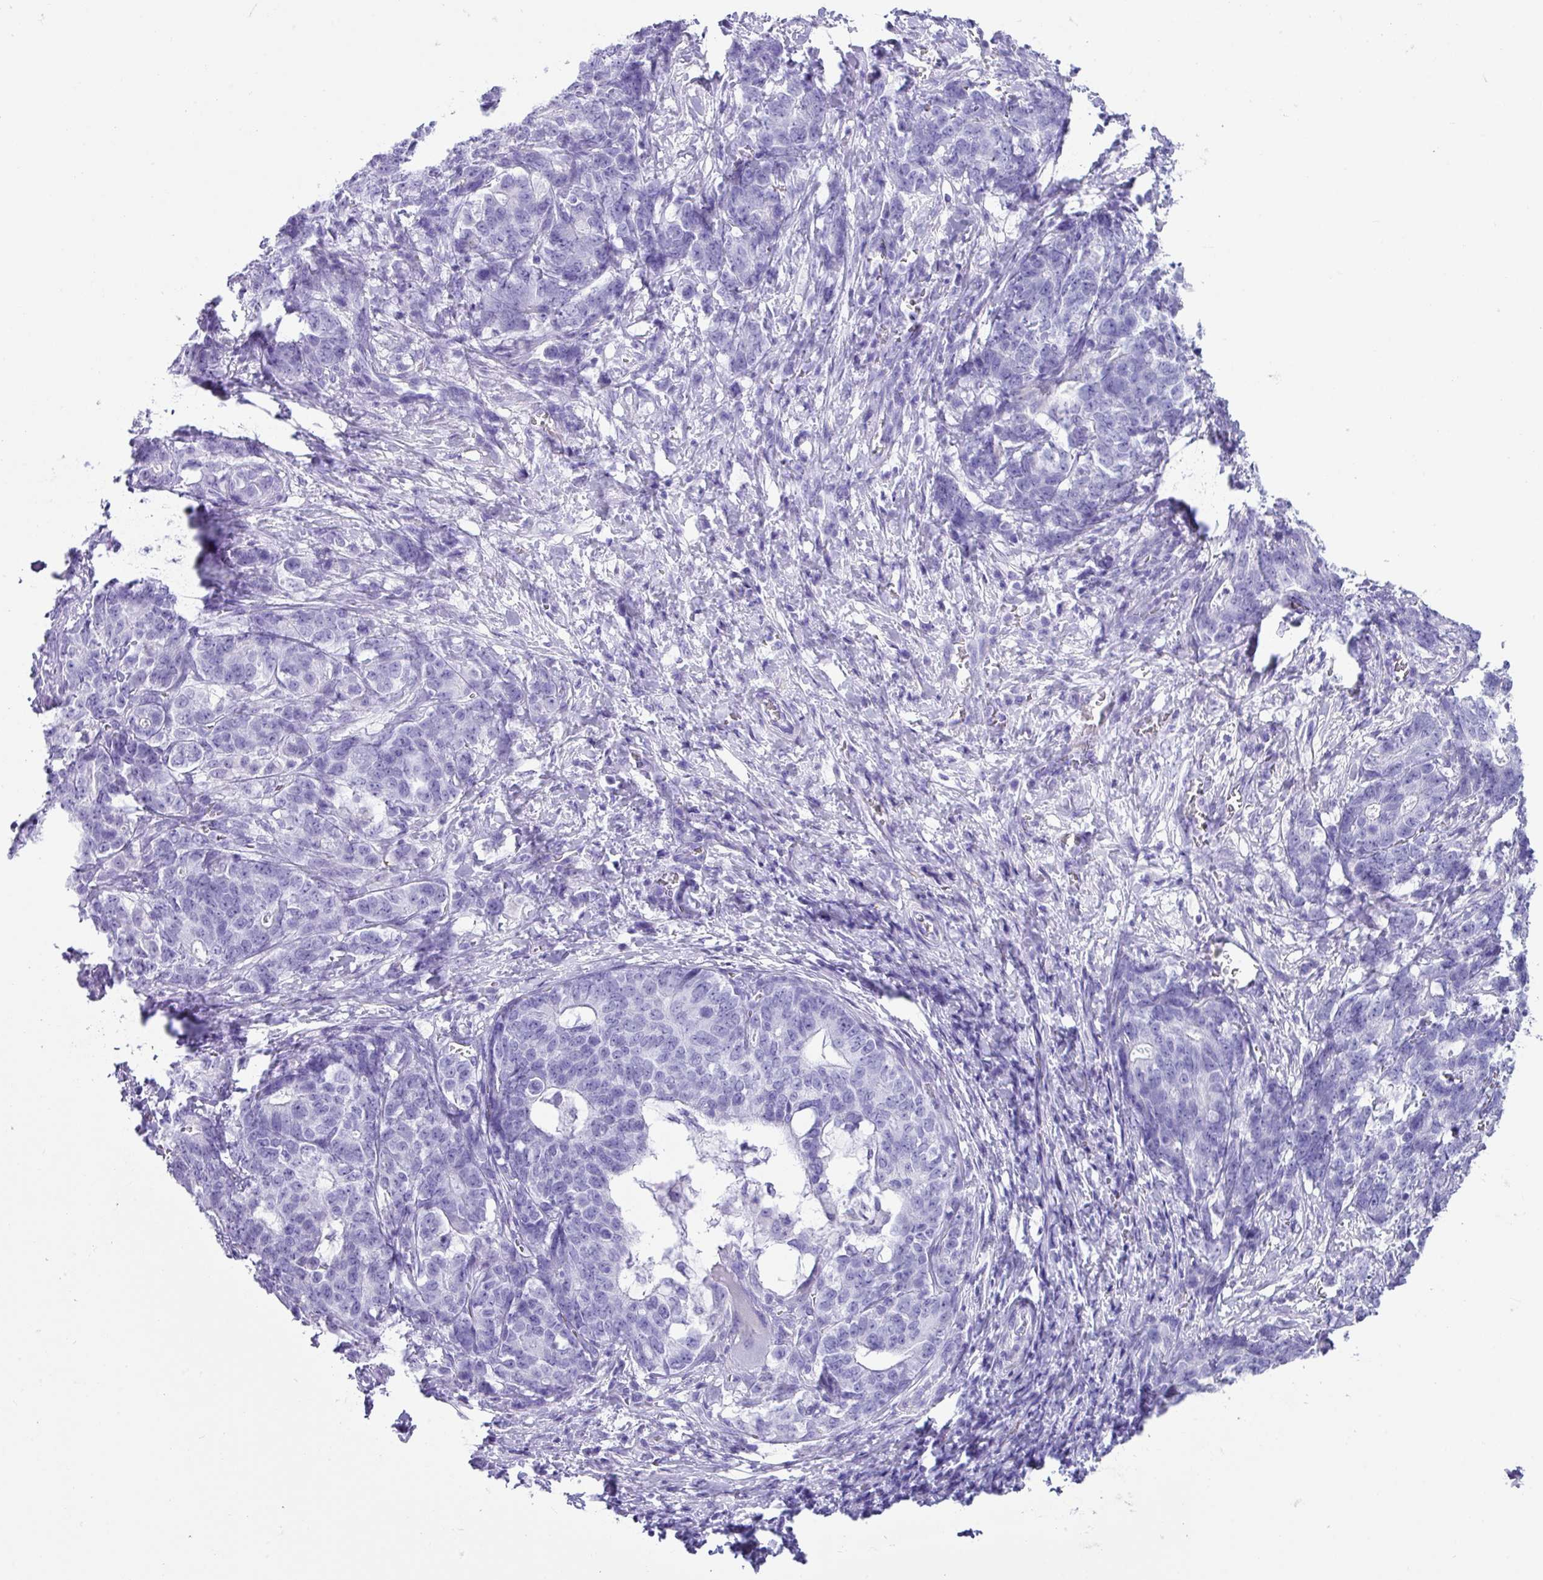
{"staining": {"intensity": "negative", "quantity": "none", "location": "none"}, "tissue": "stomach cancer", "cell_type": "Tumor cells", "image_type": "cancer", "snomed": [{"axis": "morphology", "description": "Normal tissue, NOS"}, {"axis": "morphology", "description": "Adenocarcinoma, NOS"}, {"axis": "topography", "description": "Stomach"}], "caption": "DAB (3,3'-diaminobenzidine) immunohistochemical staining of human stomach cancer (adenocarcinoma) demonstrates no significant expression in tumor cells.", "gene": "NCCRP1", "patient": {"sex": "female", "age": 64}}